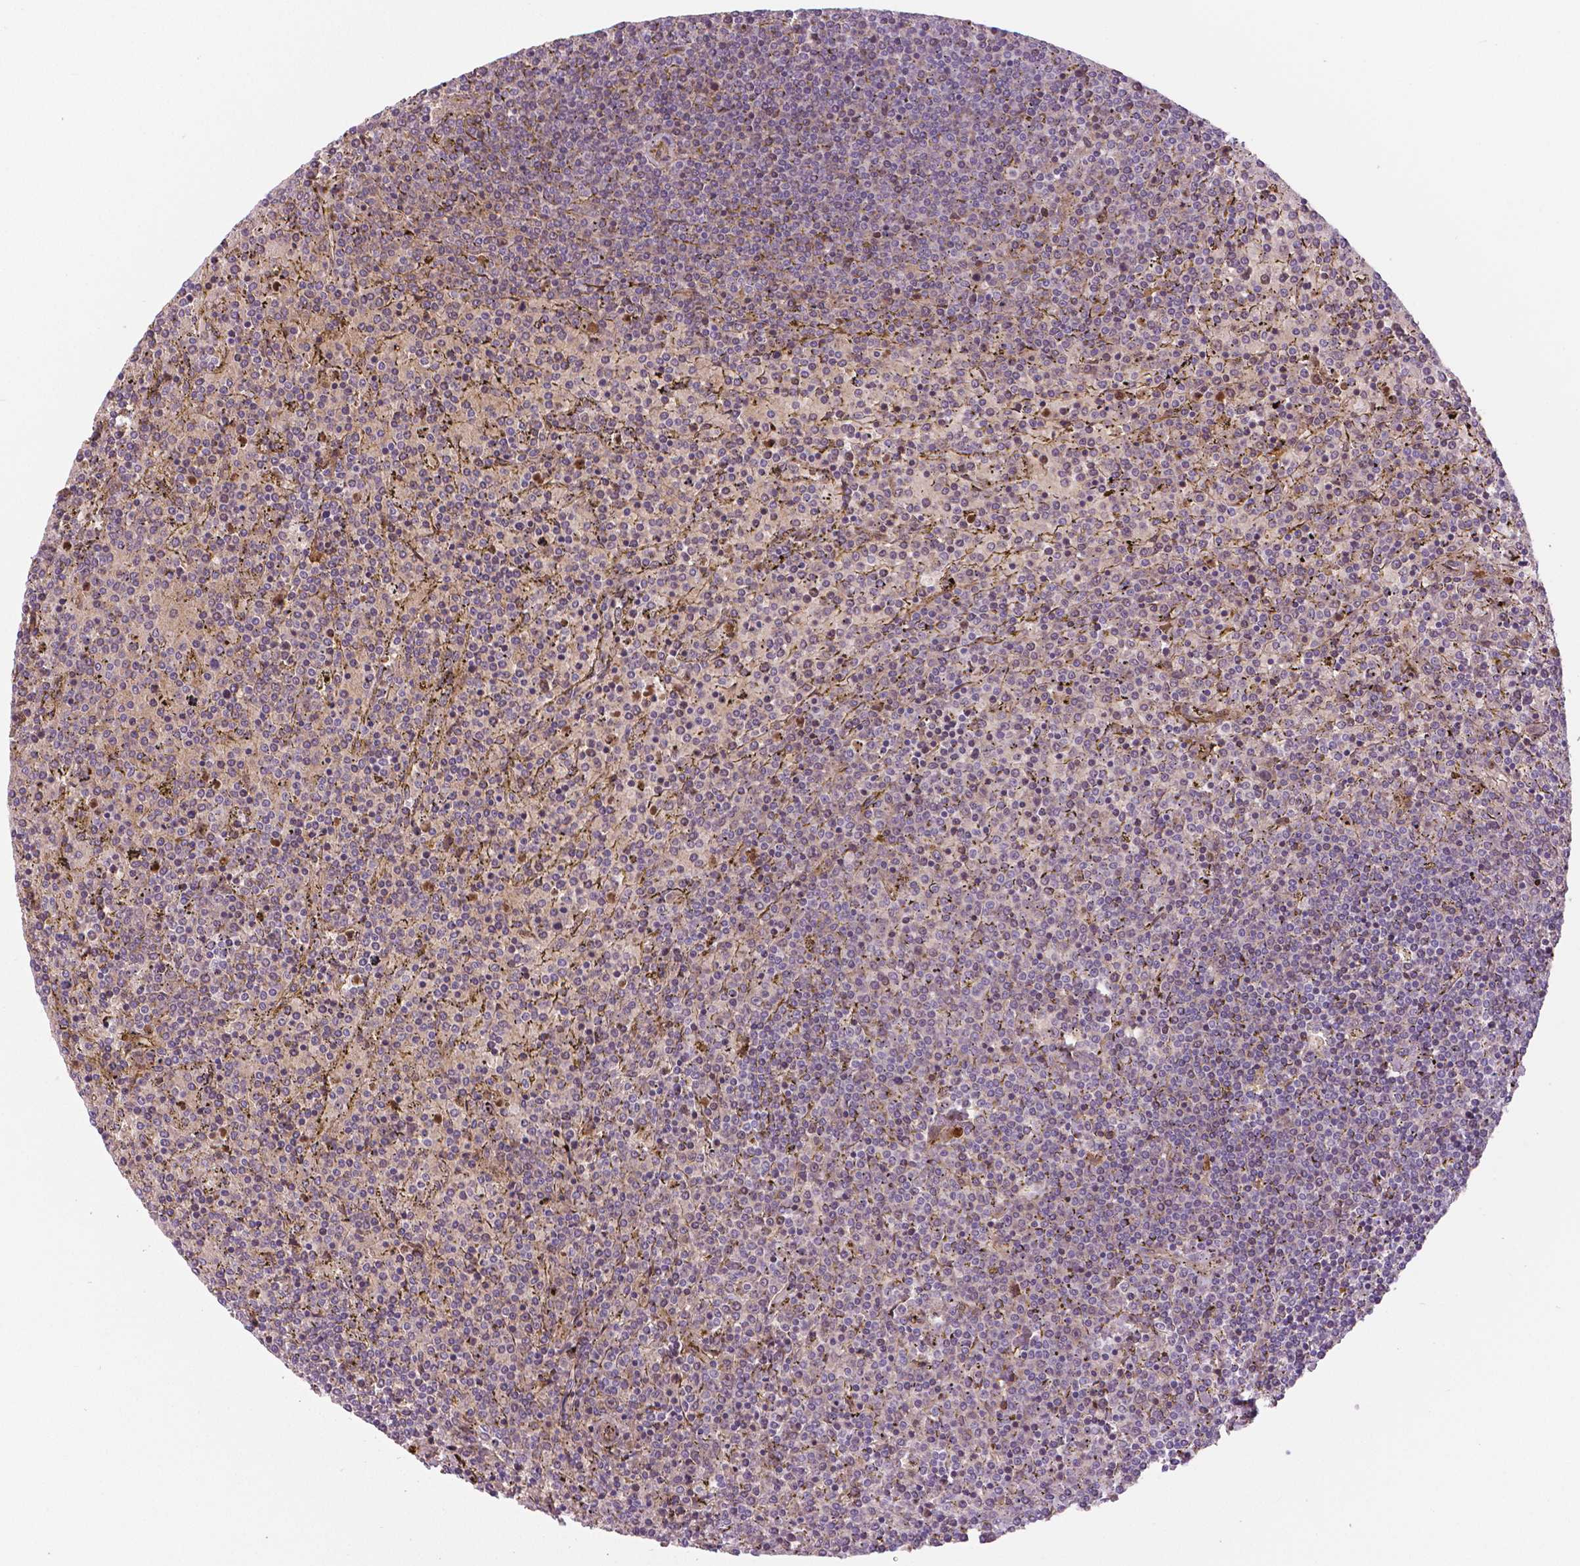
{"staining": {"intensity": "negative", "quantity": "none", "location": "none"}, "tissue": "lymphoma", "cell_type": "Tumor cells", "image_type": "cancer", "snomed": [{"axis": "morphology", "description": "Malignant lymphoma, non-Hodgkin's type, Low grade"}, {"axis": "topography", "description": "Spleen"}], "caption": "The immunohistochemistry (IHC) image has no significant expression in tumor cells of low-grade malignant lymphoma, non-Hodgkin's type tissue.", "gene": "FLT1", "patient": {"sex": "female", "age": 77}}